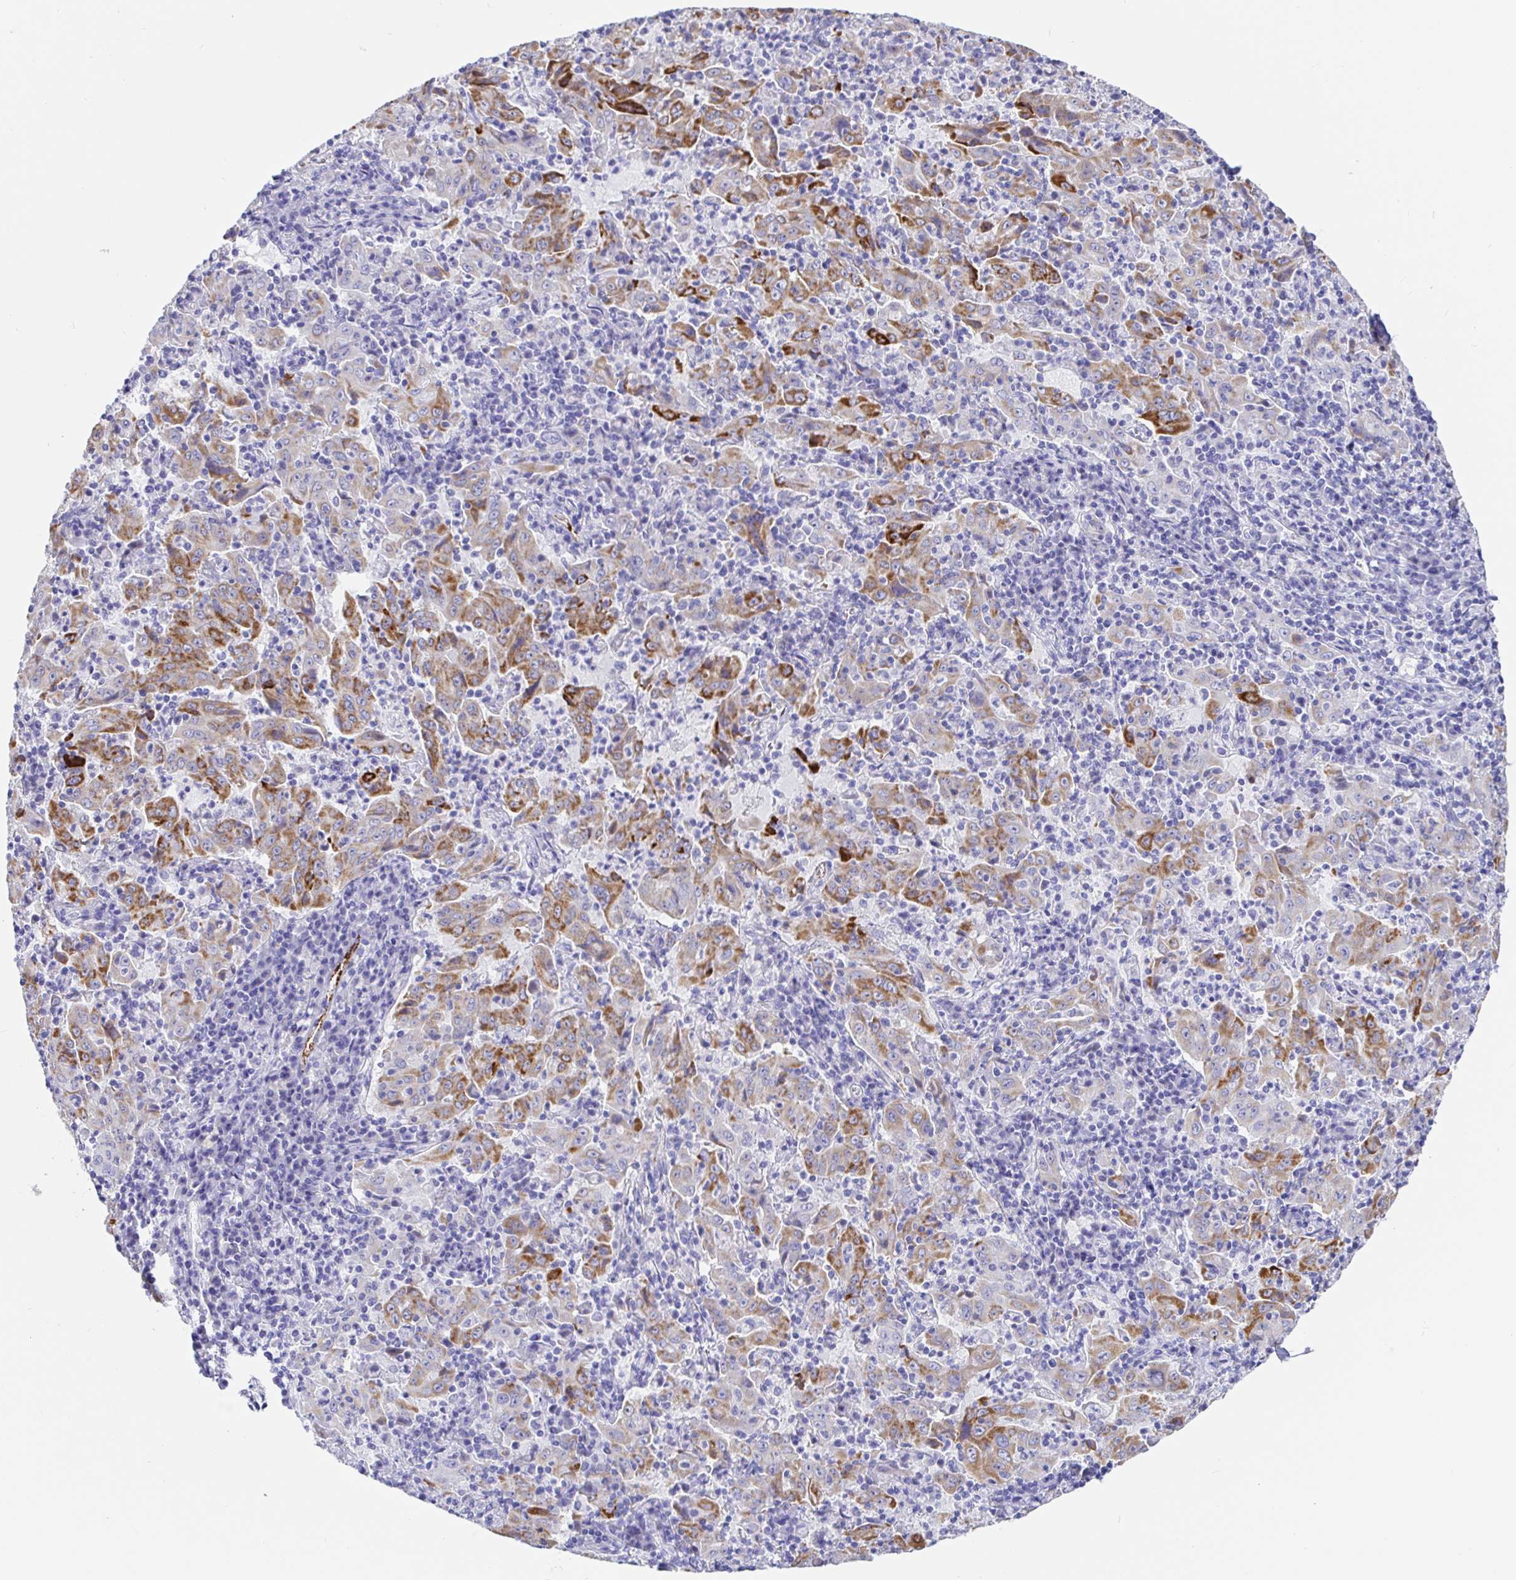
{"staining": {"intensity": "moderate", "quantity": "25%-75%", "location": "cytoplasmic/membranous"}, "tissue": "pancreatic cancer", "cell_type": "Tumor cells", "image_type": "cancer", "snomed": [{"axis": "morphology", "description": "Adenocarcinoma, NOS"}, {"axis": "topography", "description": "Pancreas"}], "caption": "Pancreatic cancer stained with a protein marker shows moderate staining in tumor cells.", "gene": "MAOA", "patient": {"sex": "male", "age": 63}}